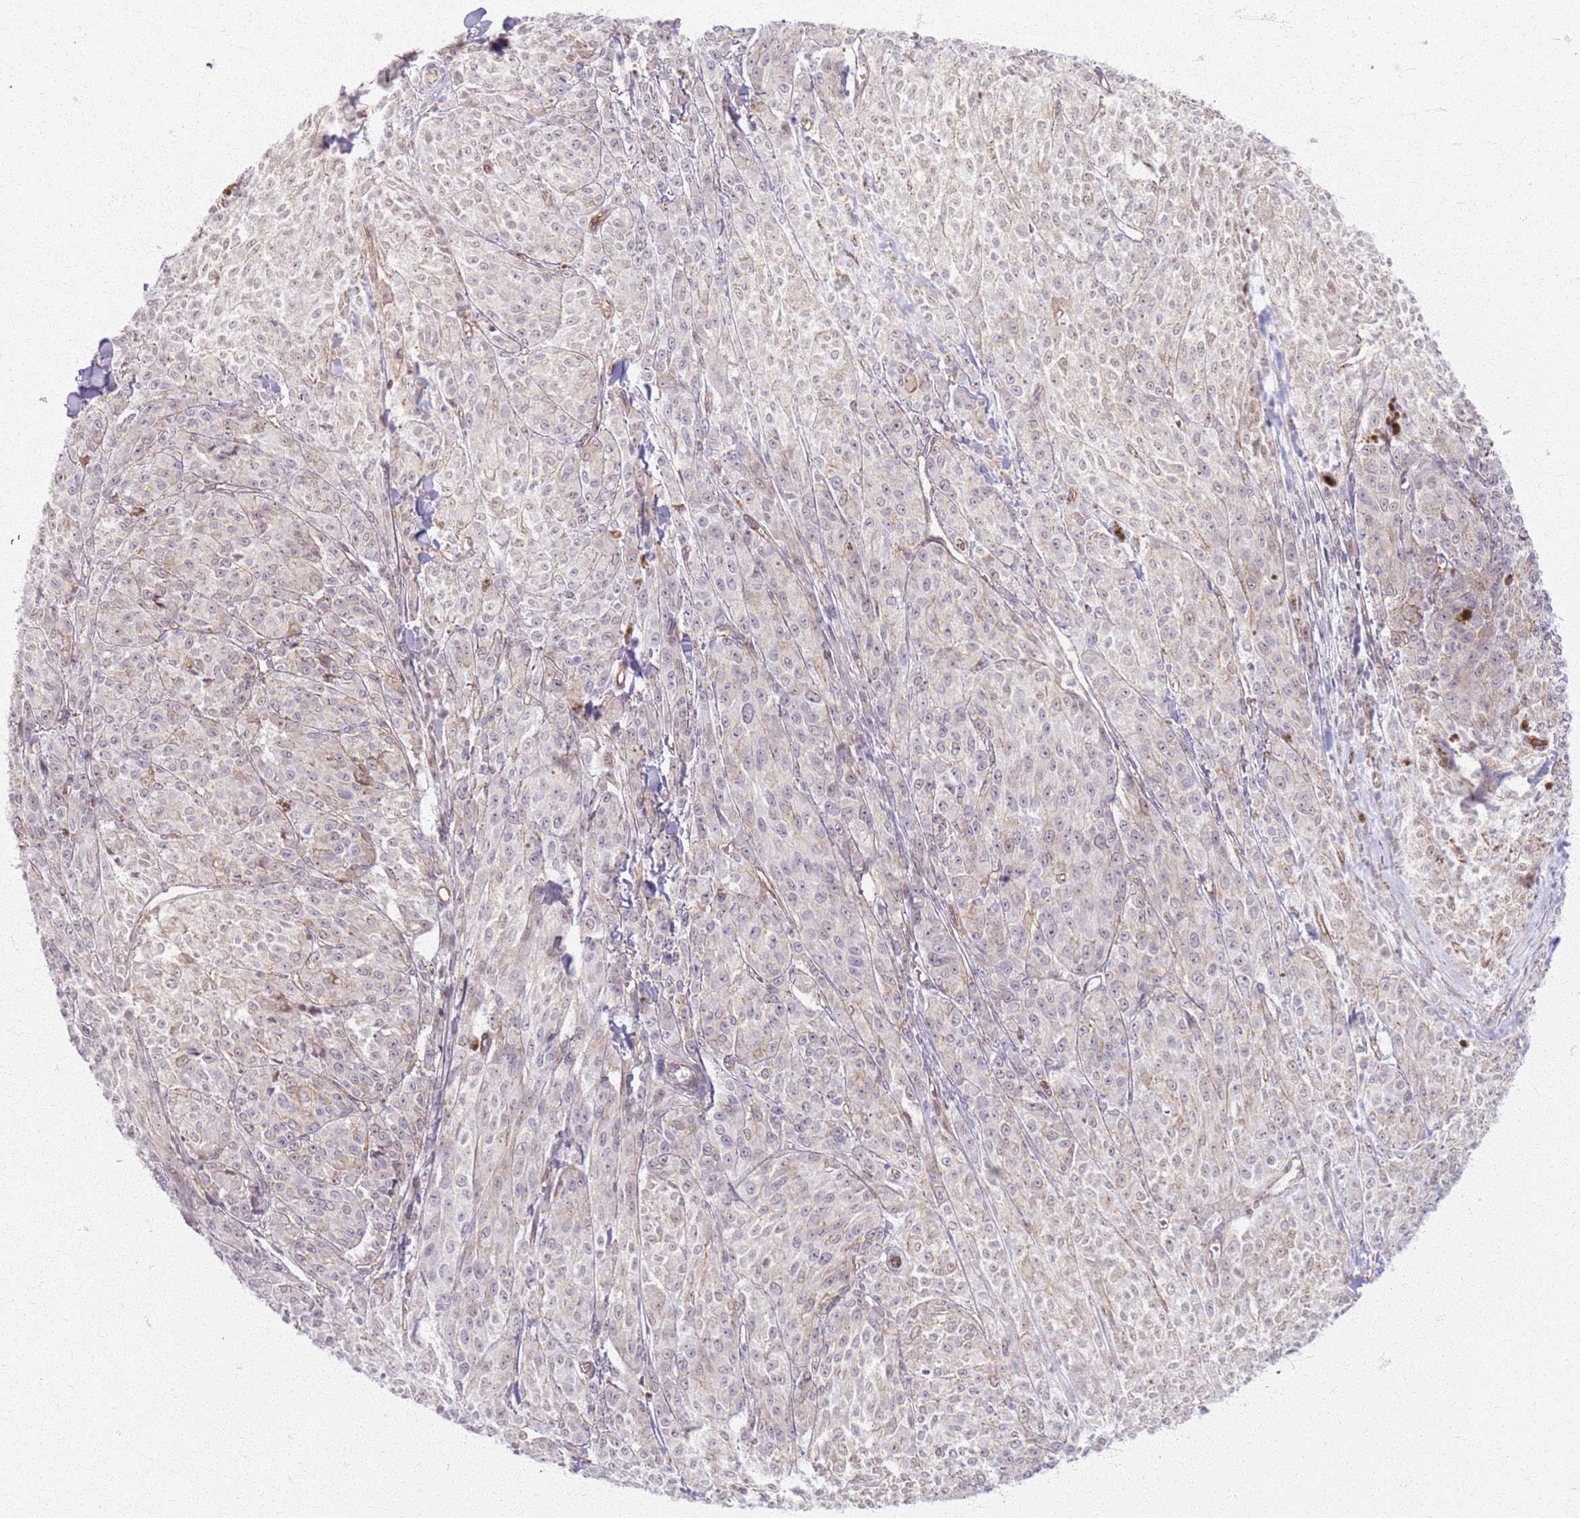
{"staining": {"intensity": "weak", "quantity": "25%-75%", "location": "cytoplasmic/membranous,nuclear"}, "tissue": "melanoma", "cell_type": "Tumor cells", "image_type": "cancer", "snomed": [{"axis": "morphology", "description": "Malignant melanoma, NOS"}, {"axis": "topography", "description": "Skin"}], "caption": "Immunohistochemistry (IHC) histopathology image of malignant melanoma stained for a protein (brown), which shows low levels of weak cytoplasmic/membranous and nuclear positivity in about 25%-75% of tumor cells.", "gene": "KCNA5", "patient": {"sex": "female", "age": 52}}